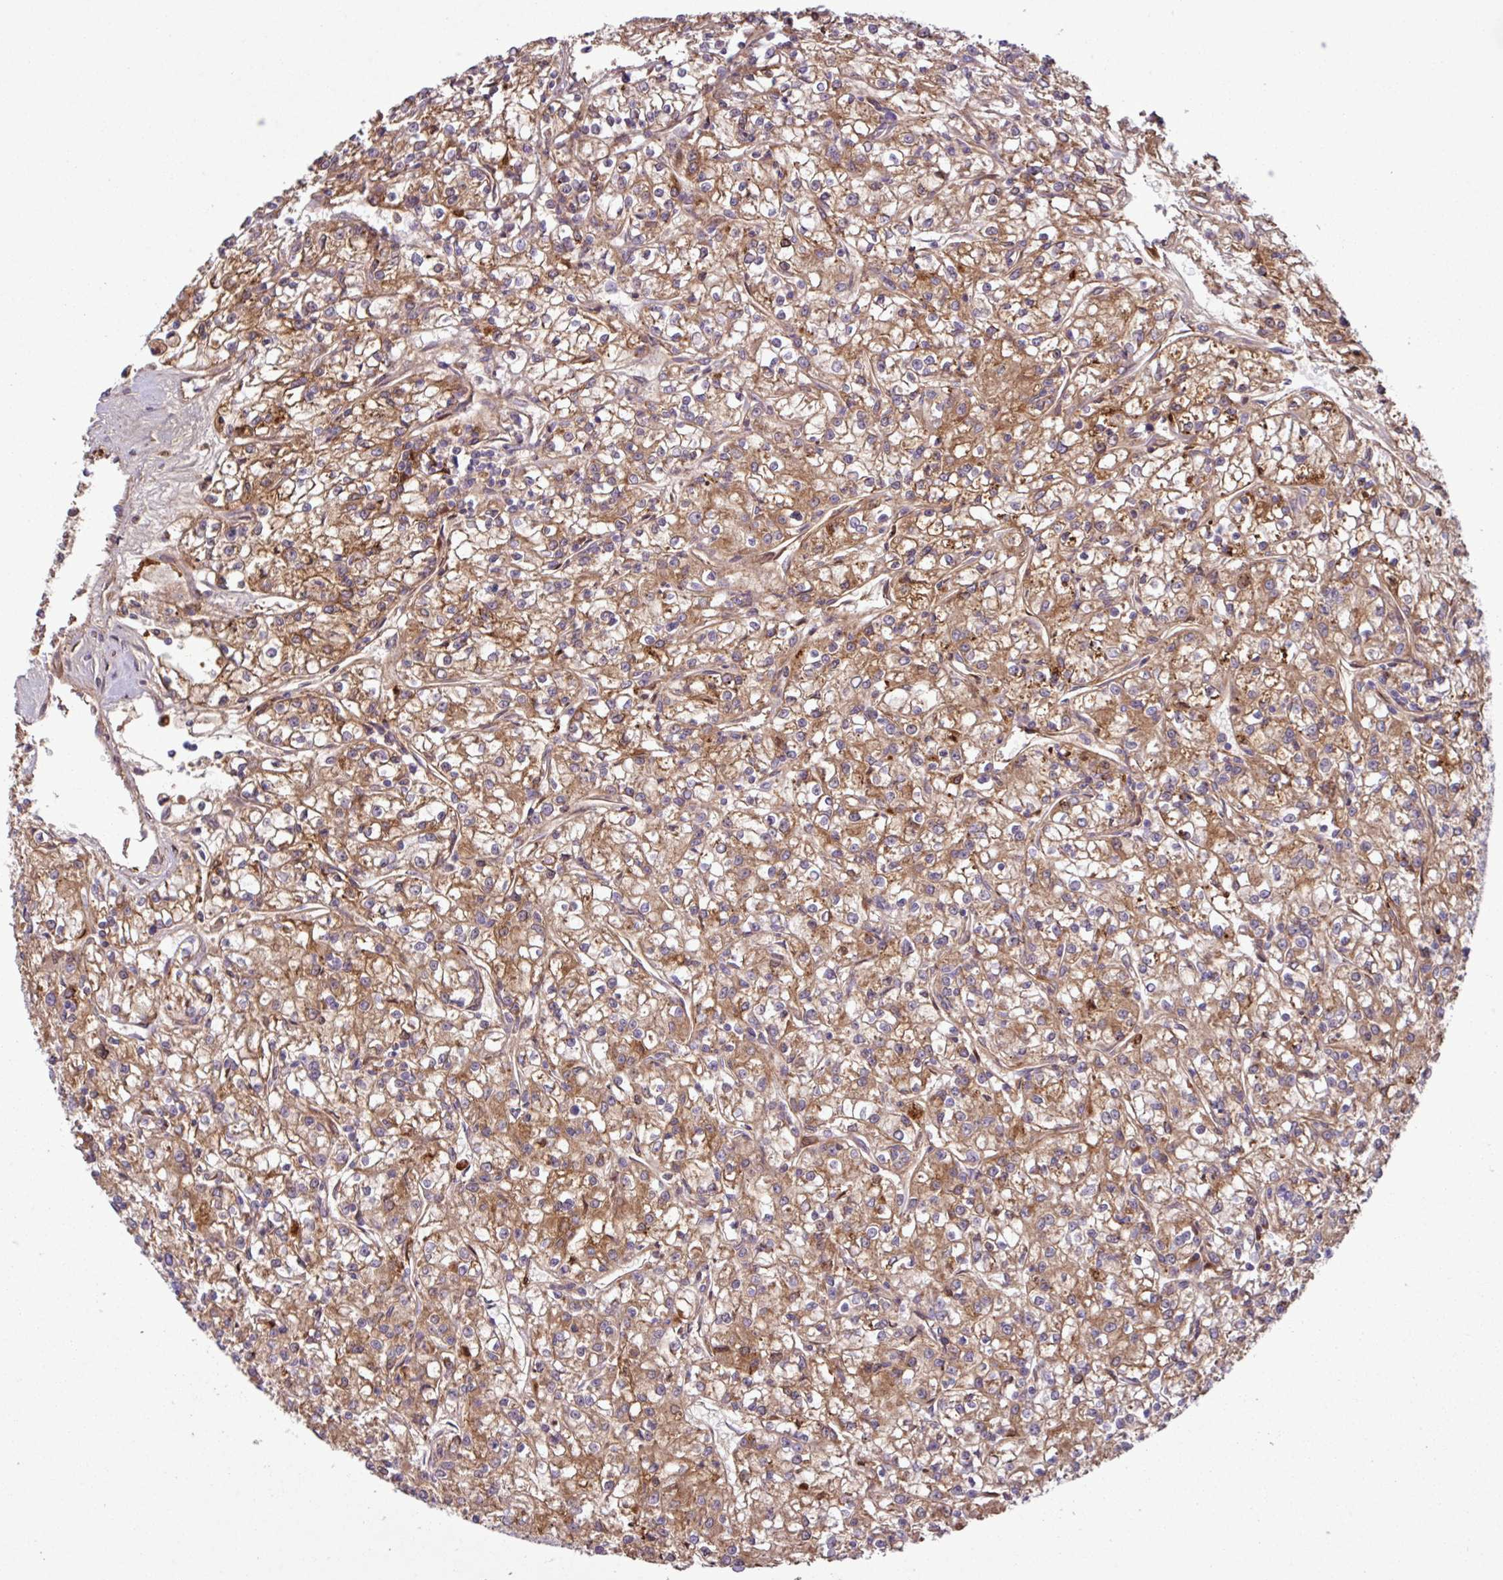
{"staining": {"intensity": "moderate", "quantity": ">75%", "location": "cytoplasmic/membranous"}, "tissue": "renal cancer", "cell_type": "Tumor cells", "image_type": "cancer", "snomed": [{"axis": "morphology", "description": "Adenocarcinoma, NOS"}, {"axis": "topography", "description": "Kidney"}], "caption": "IHC (DAB) staining of human renal cancer (adenocarcinoma) displays moderate cytoplasmic/membranous protein staining in about >75% of tumor cells.", "gene": "C4B", "patient": {"sex": "female", "age": 59}}